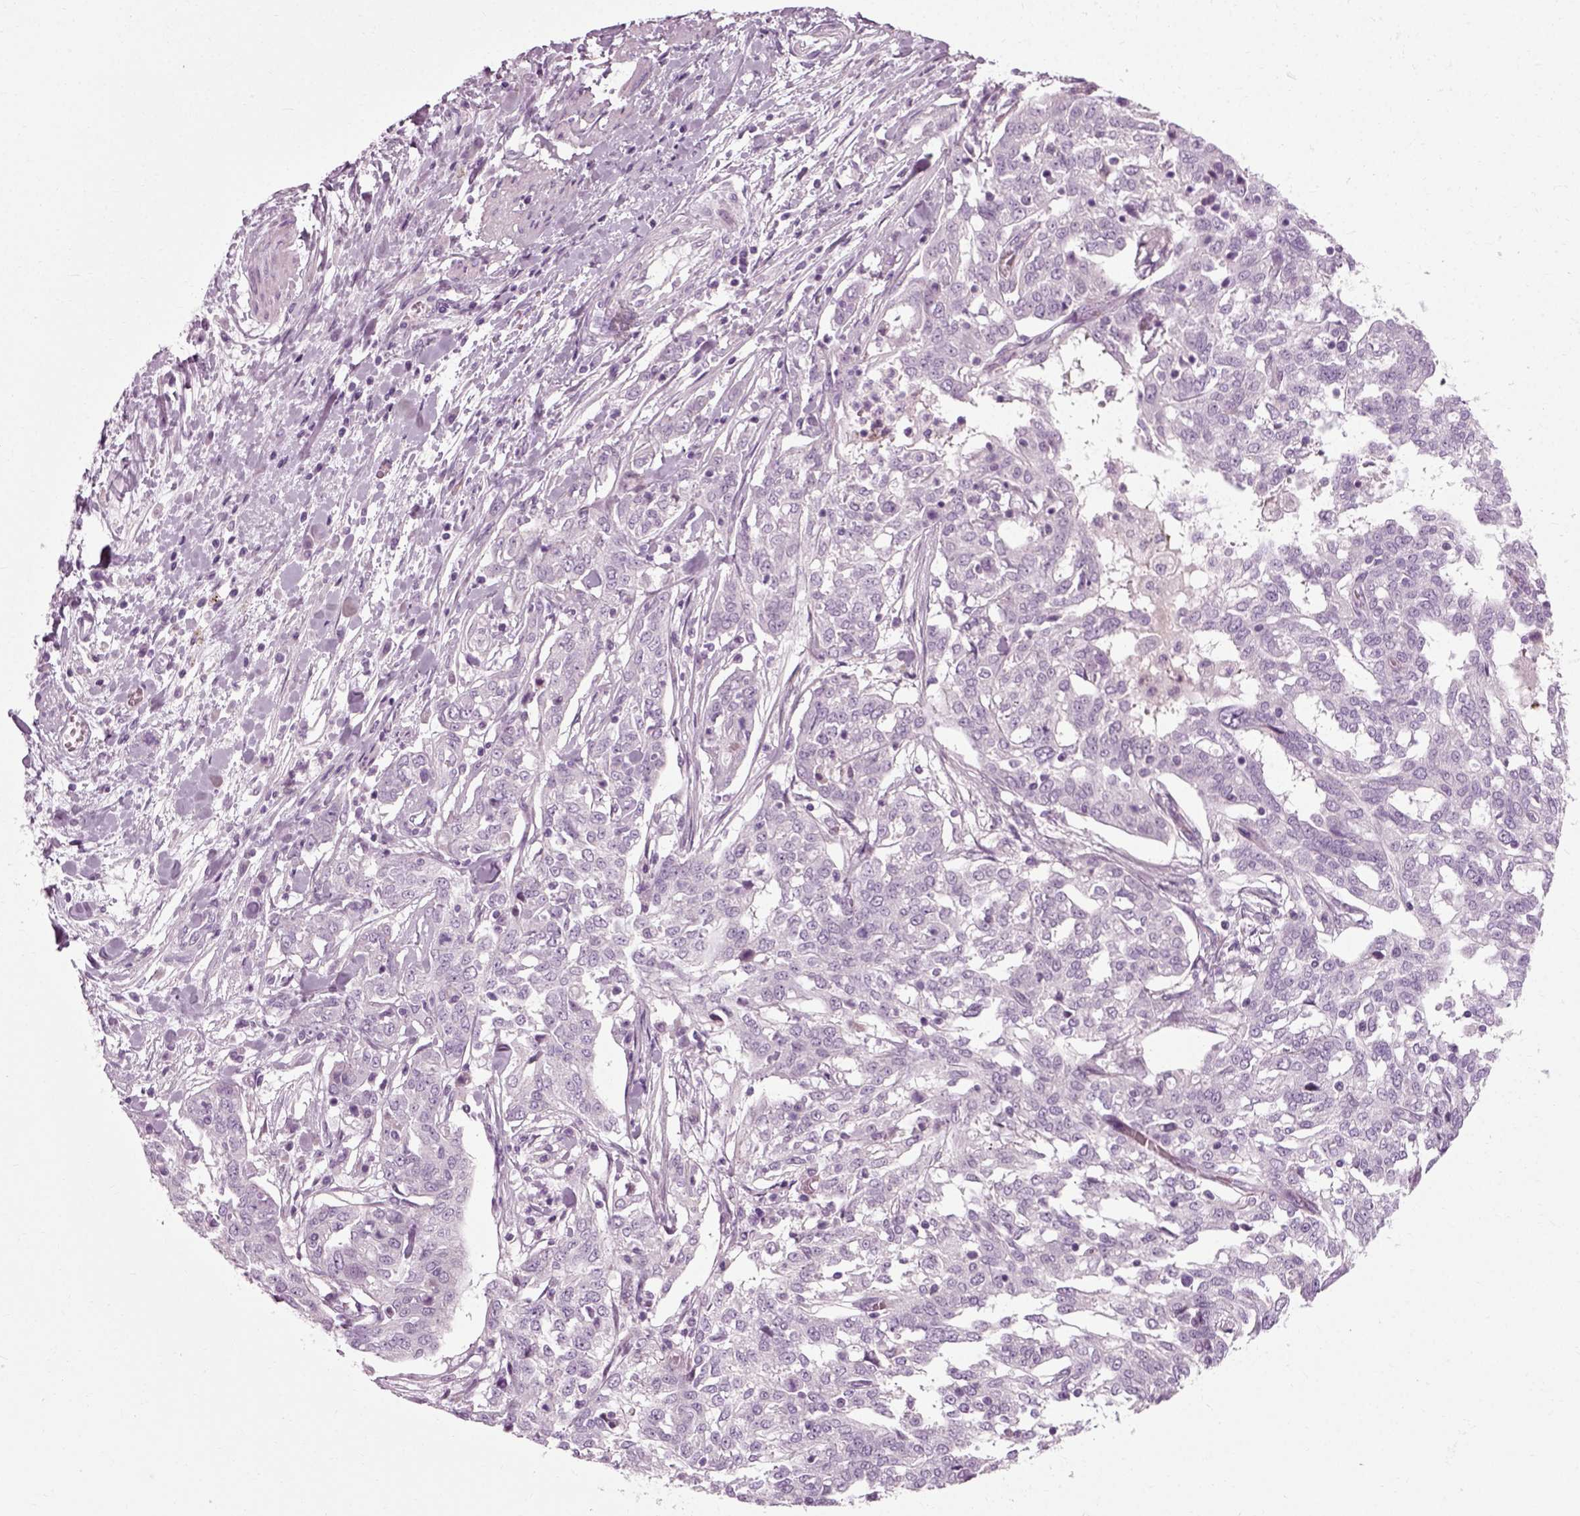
{"staining": {"intensity": "negative", "quantity": "none", "location": "none"}, "tissue": "ovarian cancer", "cell_type": "Tumor cells", "image_type": "cancer", "snomed": [{"axis": "morphology", "description": "Cystadenocarcinoma, serous, NOS"}, {"axis": "topography", "description": "Ovary"}], "caption": "An immunohistochemistry (IHC) photomicrograph of ovarian serous cystadenocarcinoma is shown. There is no staining in tumor cells of ovarian serous cystadenocarcinoma. (Stains: DAB IHC with hematoxylin counter stain, Microscopy: brightfield microscopy at high magnification).", "gene": "SCG5", "patient": {"sex": "female", "age": 67}}